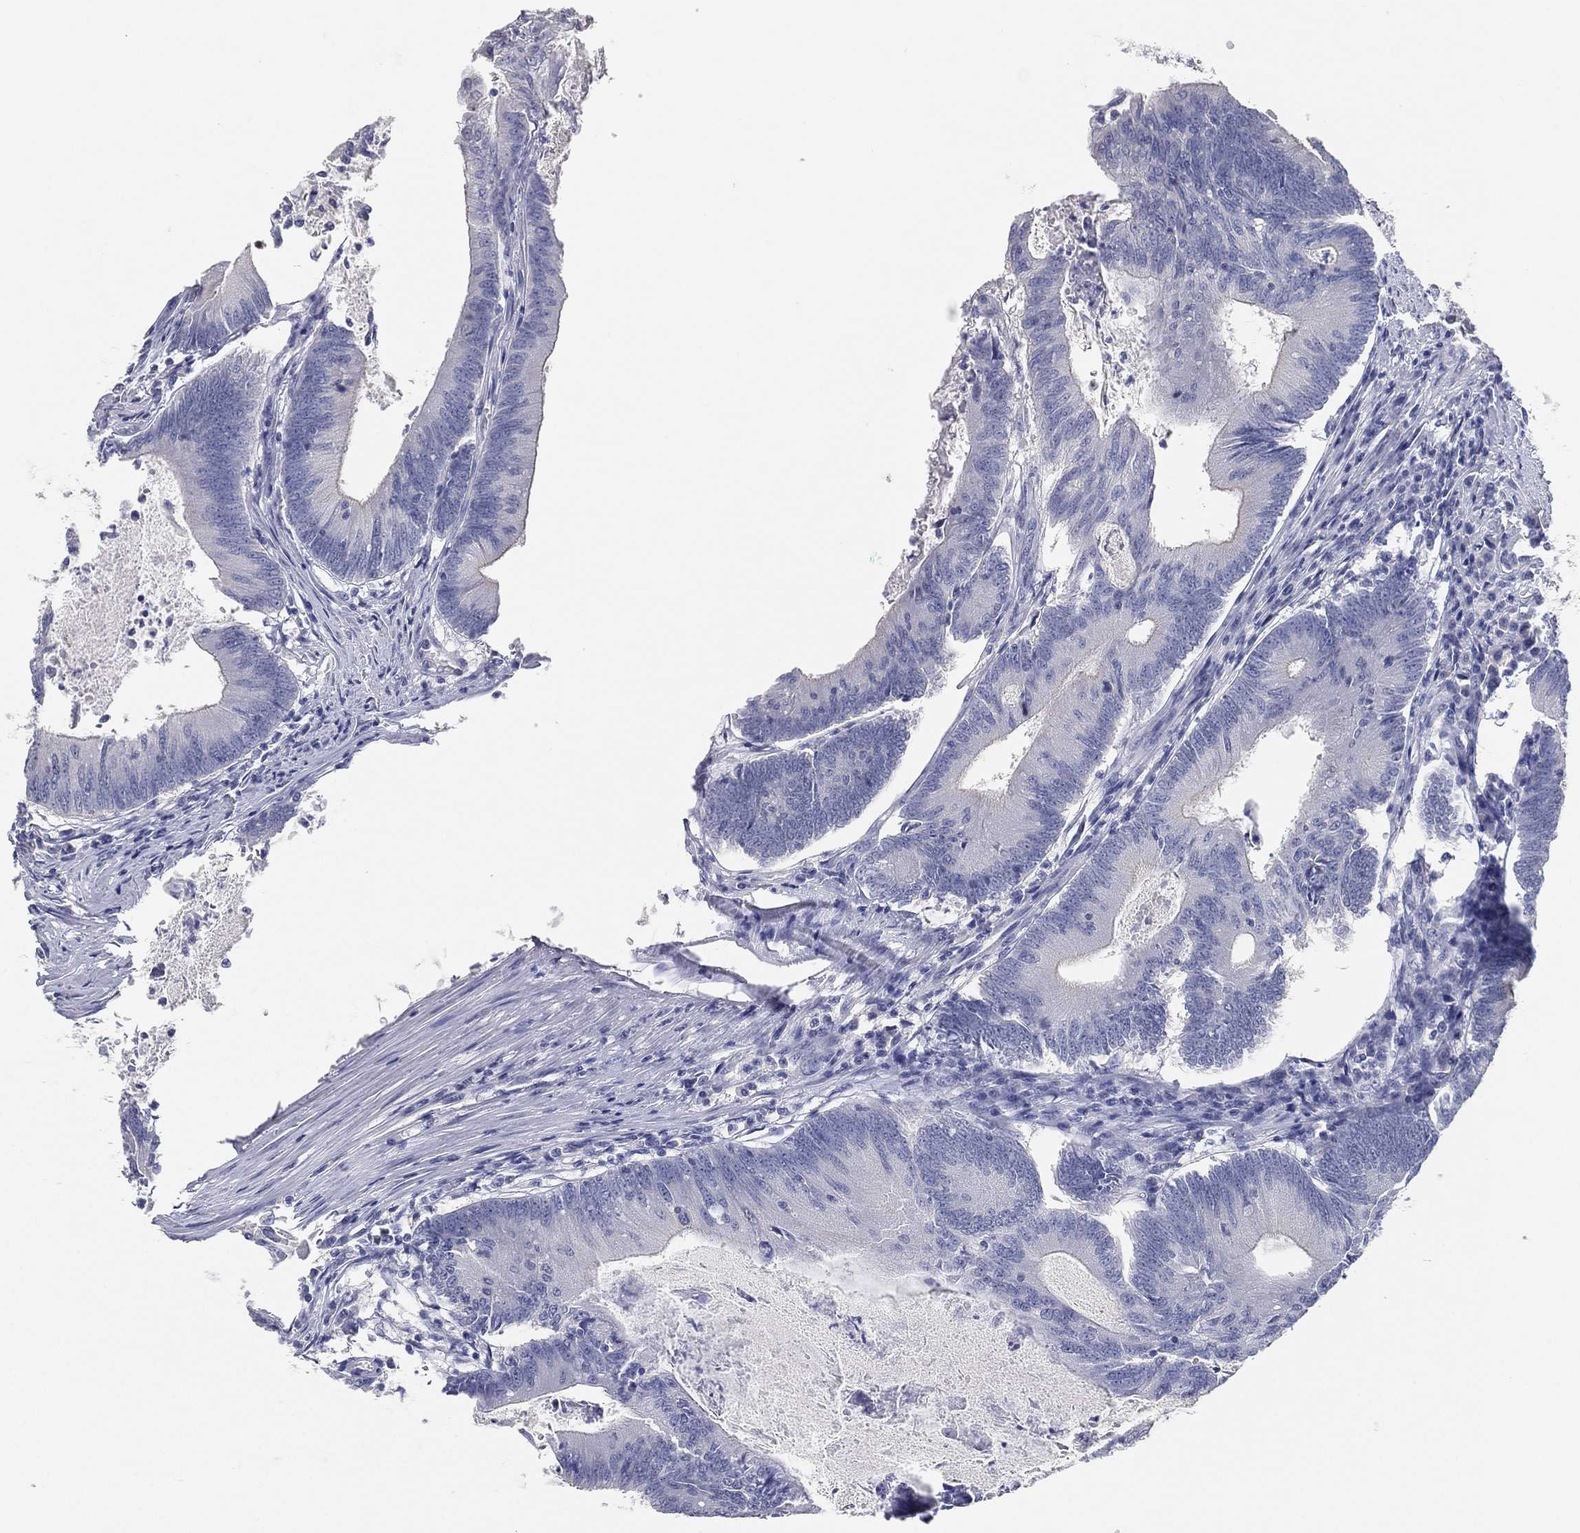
{"staining": {"intensity": "negative", "quantity": "none", "location": "none"}, "tissue": "colorectal cancer", "cell_type": "Tumor cells", "image_type": "cancer", "snomed": [{"axis": "morphology", "description": "Adenocarcinoma, NOS"}, {"axis": "topography", "description": "Colon"}], "caption": "The micrograph exhibits no staining of tumor cells in colorectal cancer.", "gene": "FAM187B", "patient": {"sex": "female", "age": 70}}